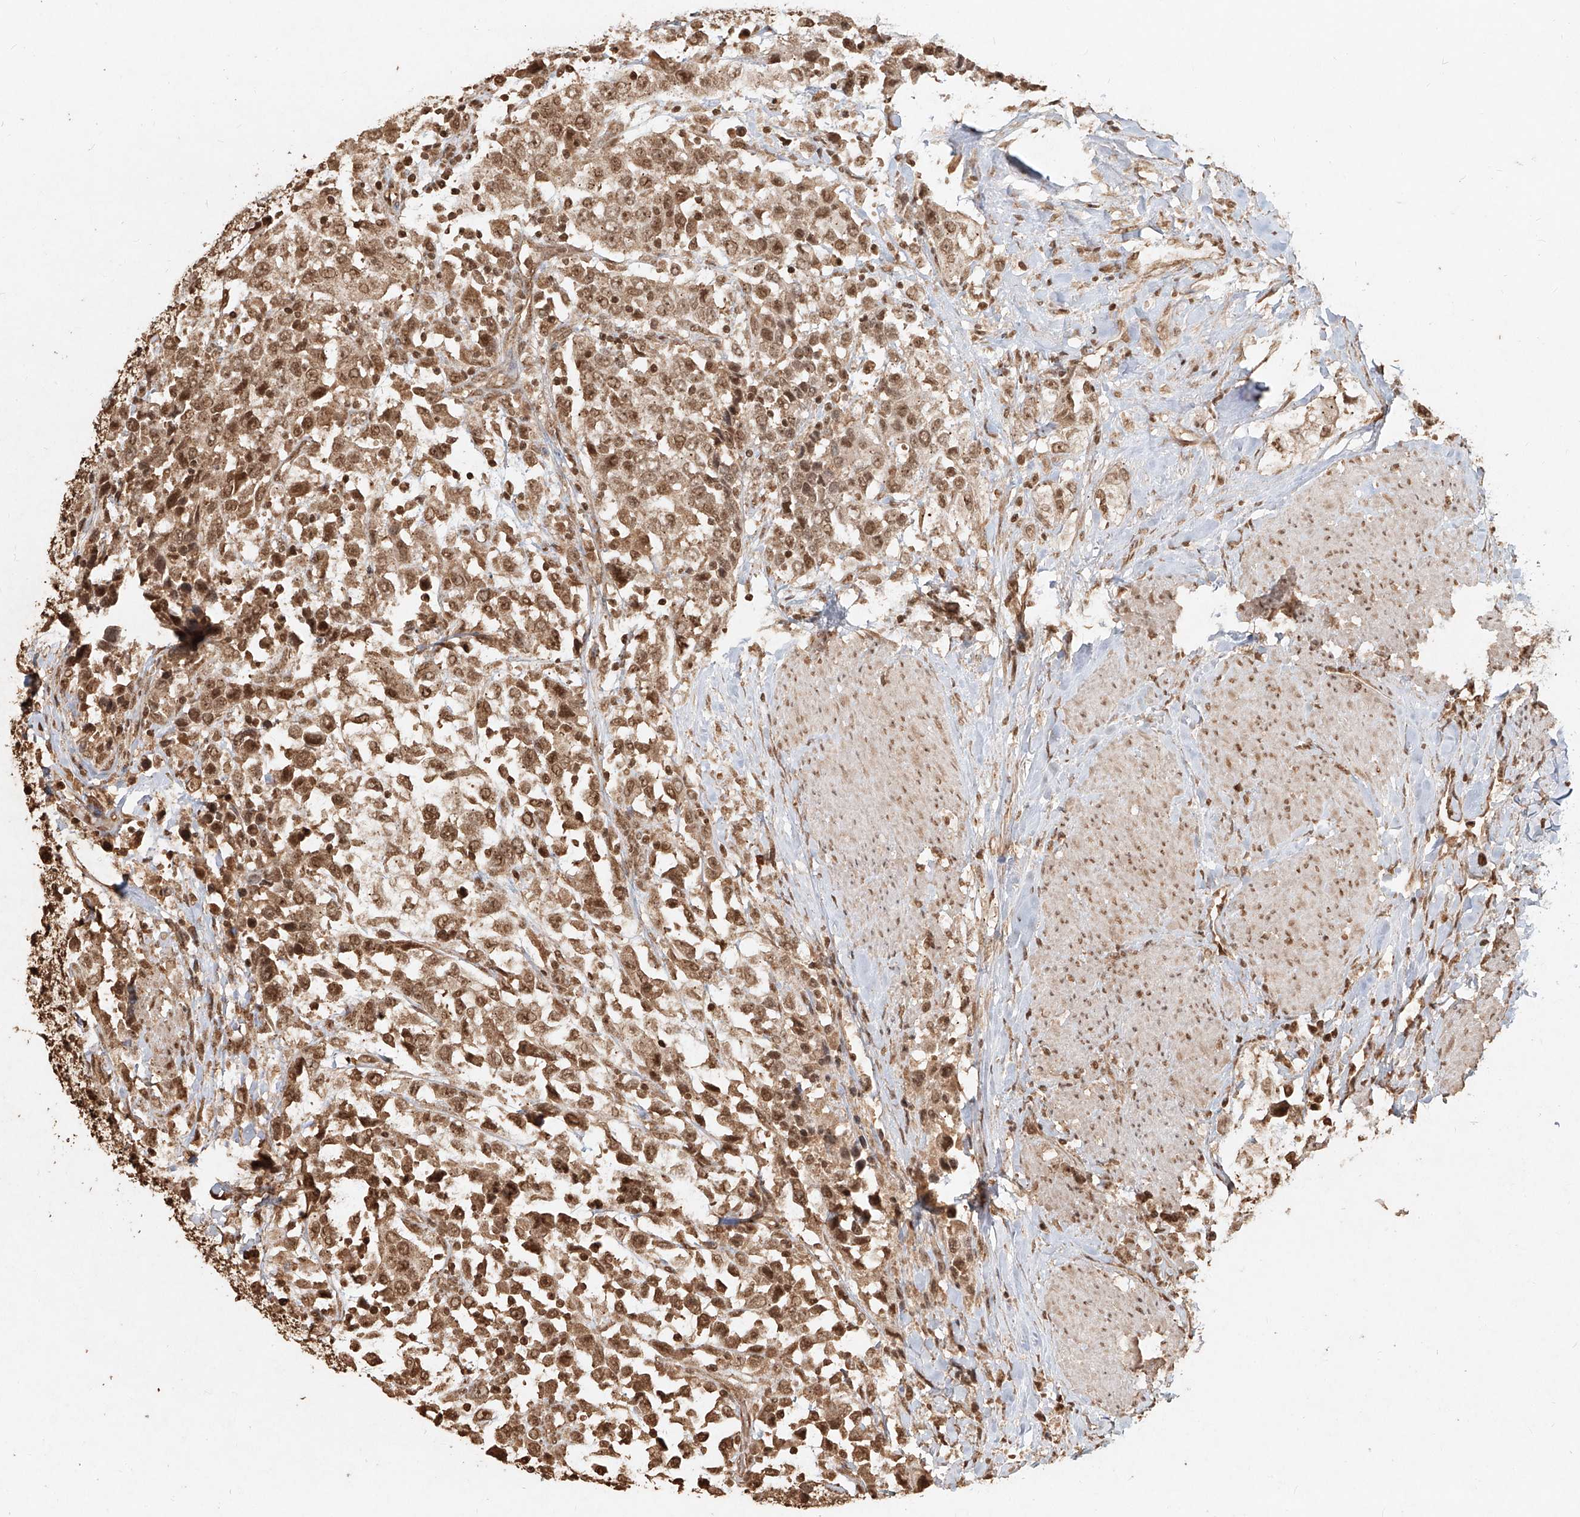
{"staining": {"intensity": "moderate", "quantity": ">75%", "location": "cytoplasmic/membranous,nuclear"}, "tissue": "urothelial cancer", "cell_type": "Tumor cells", "image_type": "cancer", "snomed": [{"axis": "morphology", "description": "Urothelial carcinoma, High grade"}, {"axis": "topography", "description": "Urinary bladder"}], "caption": "Moderate cytoplasmic/membranous and nuclear protein positivity is seen in approximately >75% of tumor cells in urothelial carcinoma (high-grade). The staining was performed using DAB, with brown indicating positive protein expression. Nuclei are stained blue with hematoxylin.", "gene": "UBE2K", "patient": {"sex": "female", "age": 80}}